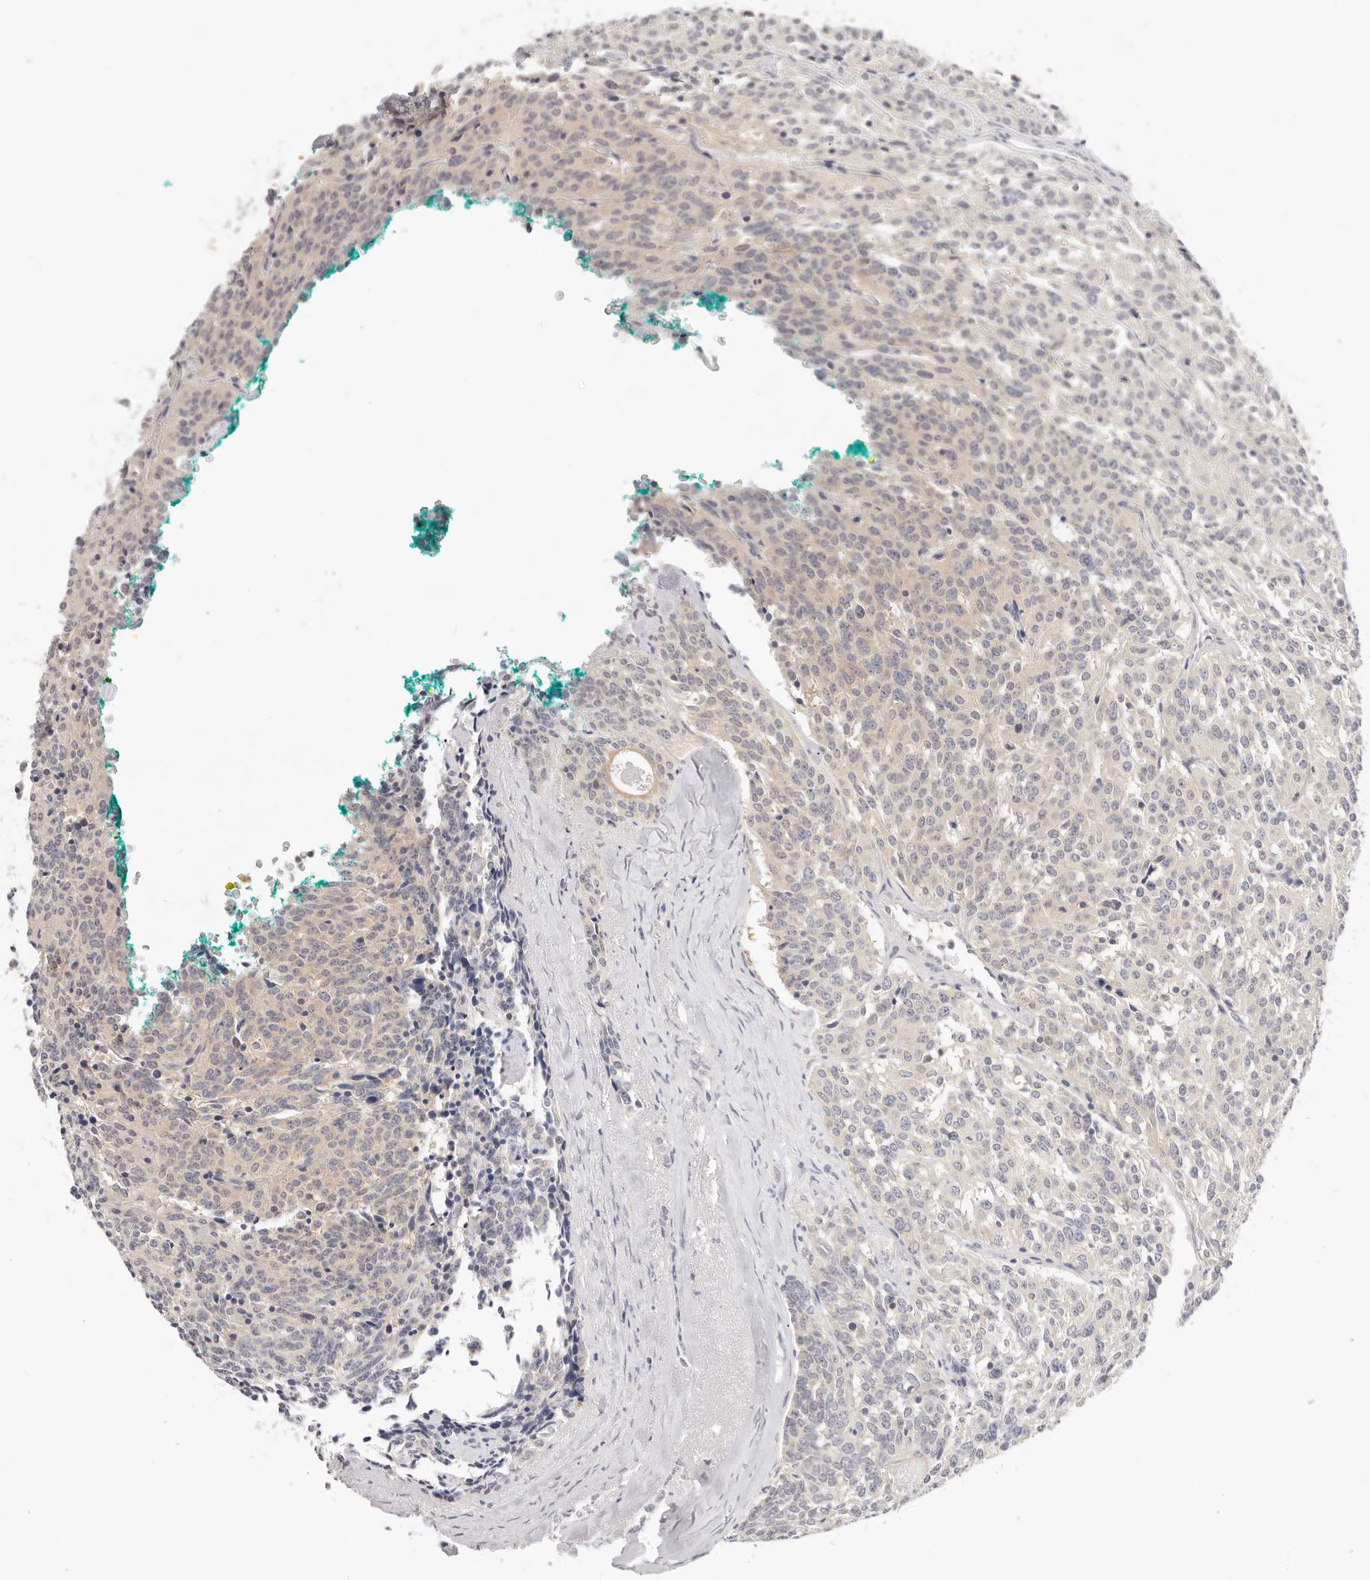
{"staining": {"intensity": "weak", "quantity": "<25%", "location": "cytoplasmic/membranous"}, "tissue": "carcinoid", "cell_type": "Tumor cells", "image_type": "cancer", "snomed": [{"axis": "morphology", "description": "Carcinoid, malignant, NOS"}, {"axis": "topography", "description": "Lung"}], "caption": "Immunohistochemistry image of malignant carcinoid stained for a protein (brown), which demonstrates no expression in tumor cells. (DAB (3,3'-diaminobenzidine) immunohistochemistry, high magnification).", "gene": "GGPS1", "patient": {"sex": "female", "age": 46}}